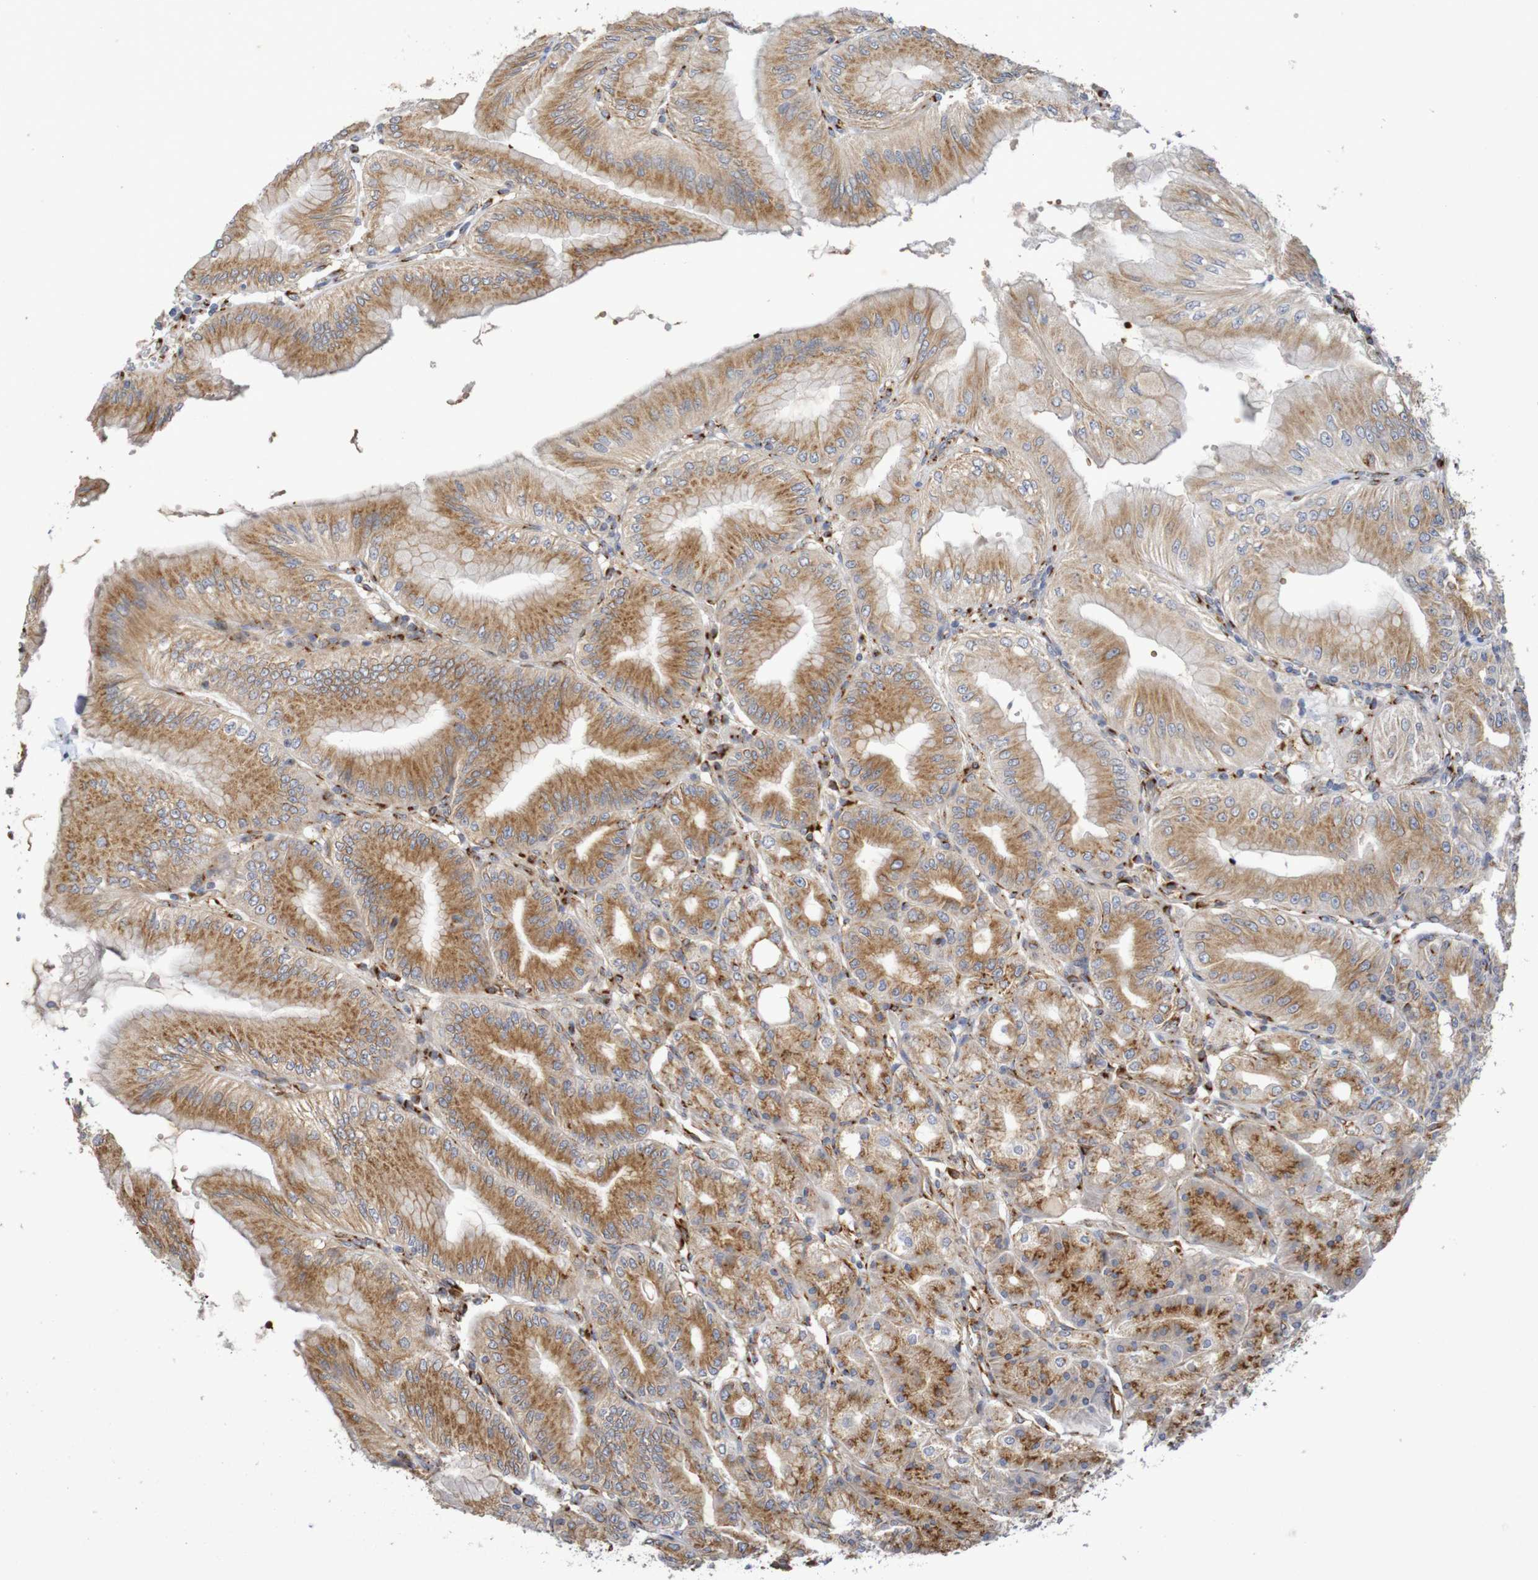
{"staining": {"intensity": "moderate", "quantity": ">75%", "location": "cytoplasmic/membranous"}, "tissue": "stomach", "cell_type": "Glandular cells", "image_type": "normal", "snomed": [{"axis": "morphology", "description": "Normal tissue, NOS"}, {"axis": "topography", "description": "Stomach, lower"}], "caption": "Stomach was stained to show a protein in brown. There is medium levels of moderate cytoplasmic/membranous positivity in approximately >75% of glandular cells. (DAB IHC, brown staining for protein, blue staining for nuclei).", "gene": "DCP2", "patient": {"sex": "male", "age": 71}}